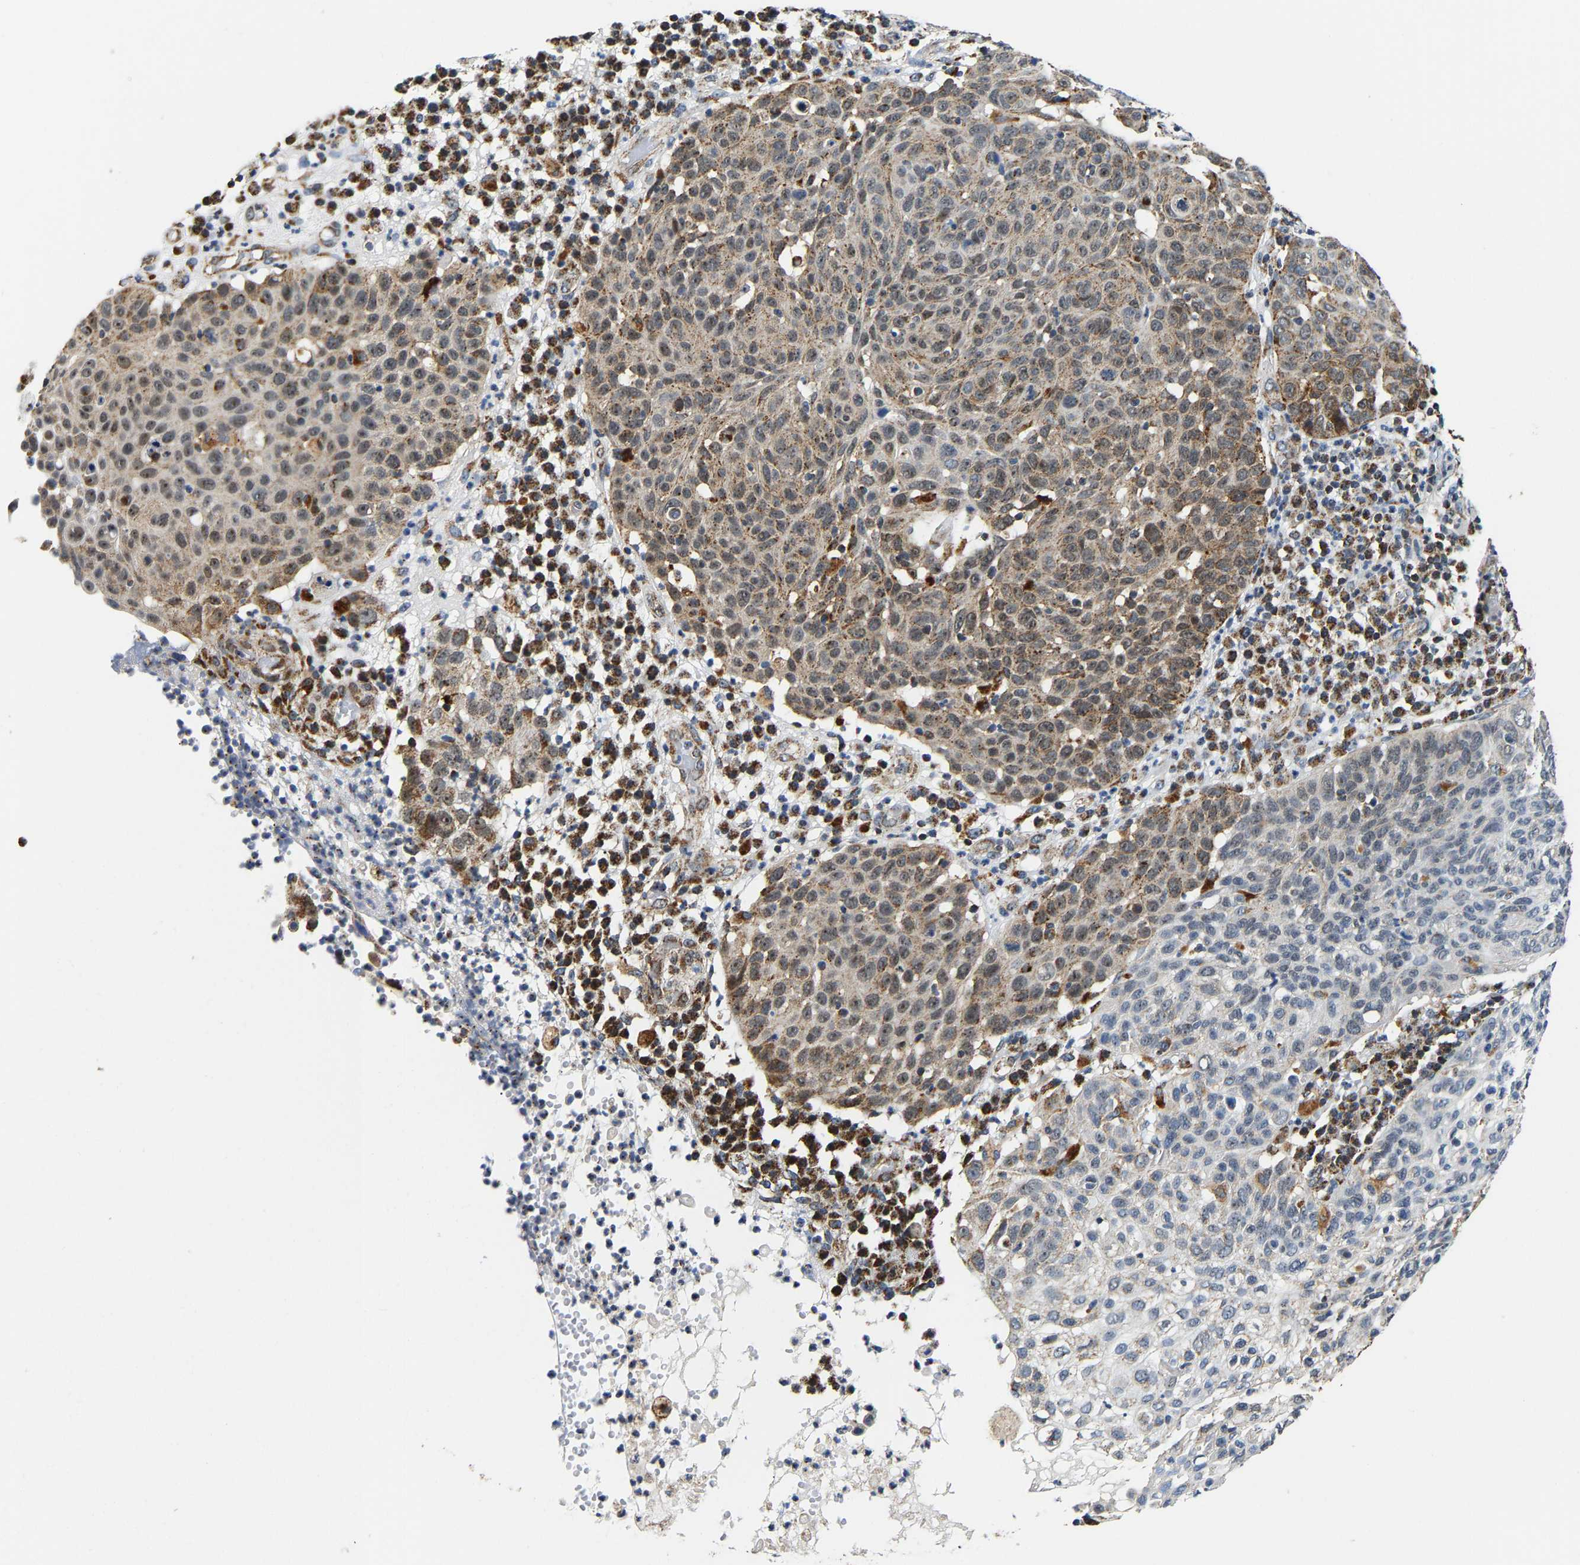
{"staining": {"intensity": "moderate", "quantity": "25%-75%", "location": "cytoplasmic/membranous"}, "tissue": "skin cancer", "cell_type": "Tumor cells", "image_type": "cancer", "snomed": [{"axis": "morphology", "description": "Squamous cell carcinoma in situ, NOS"}, {"axis": "morphology", "description": "Squamous cell carcinoma, NOS"}, {"axis": "topography", "description": "Skin"}], "caption": "This micrograph reveals IHC staining of human skin squamous cell carcinoma in situ, with medium moderate cytoplasmic/membranous expression in about 25%-75% of tumor cells.", "gene": "GIMAP7", "patient": {"sex": "male", "age": 93}}